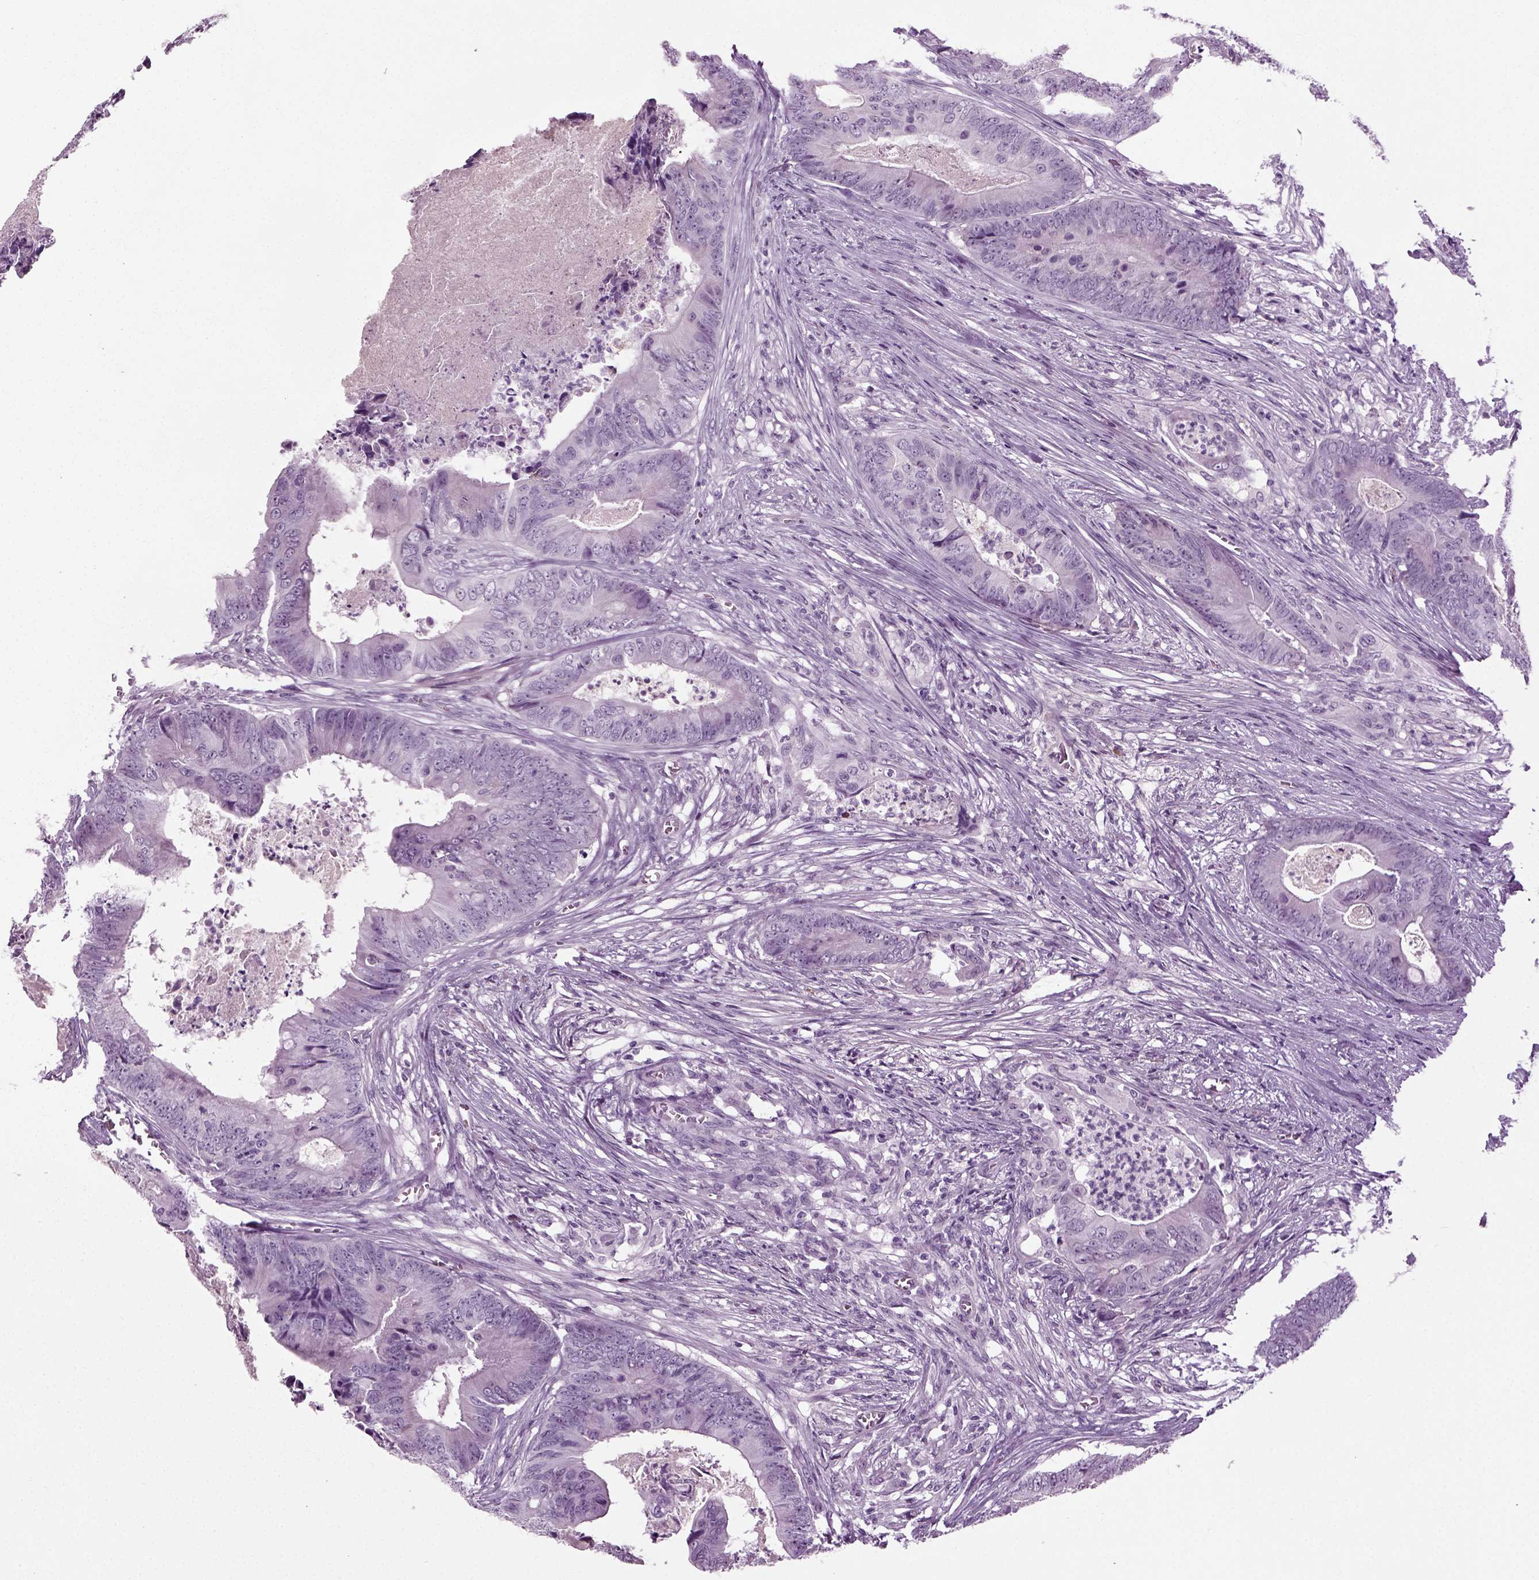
{"staining": {"intensity": "negative", "quantity": "none", "location": "none"}, "tissue": "colorectal cancer", "cell_type": "Tumor cells", "image_type": "cancer", "snomed": [{"axis": "morphology", "description": "Adenocarcinoma, NOS"}, {"axis": "topography", "description": "Colon"}], "caption": "Immunohistochemistry (IHC) of human colorectal cancer (adenocarcinoma) demonstrates no positivity in tumor cells.", "gene": "PRLH", "patient": {"sex": "male", "age": 84}}